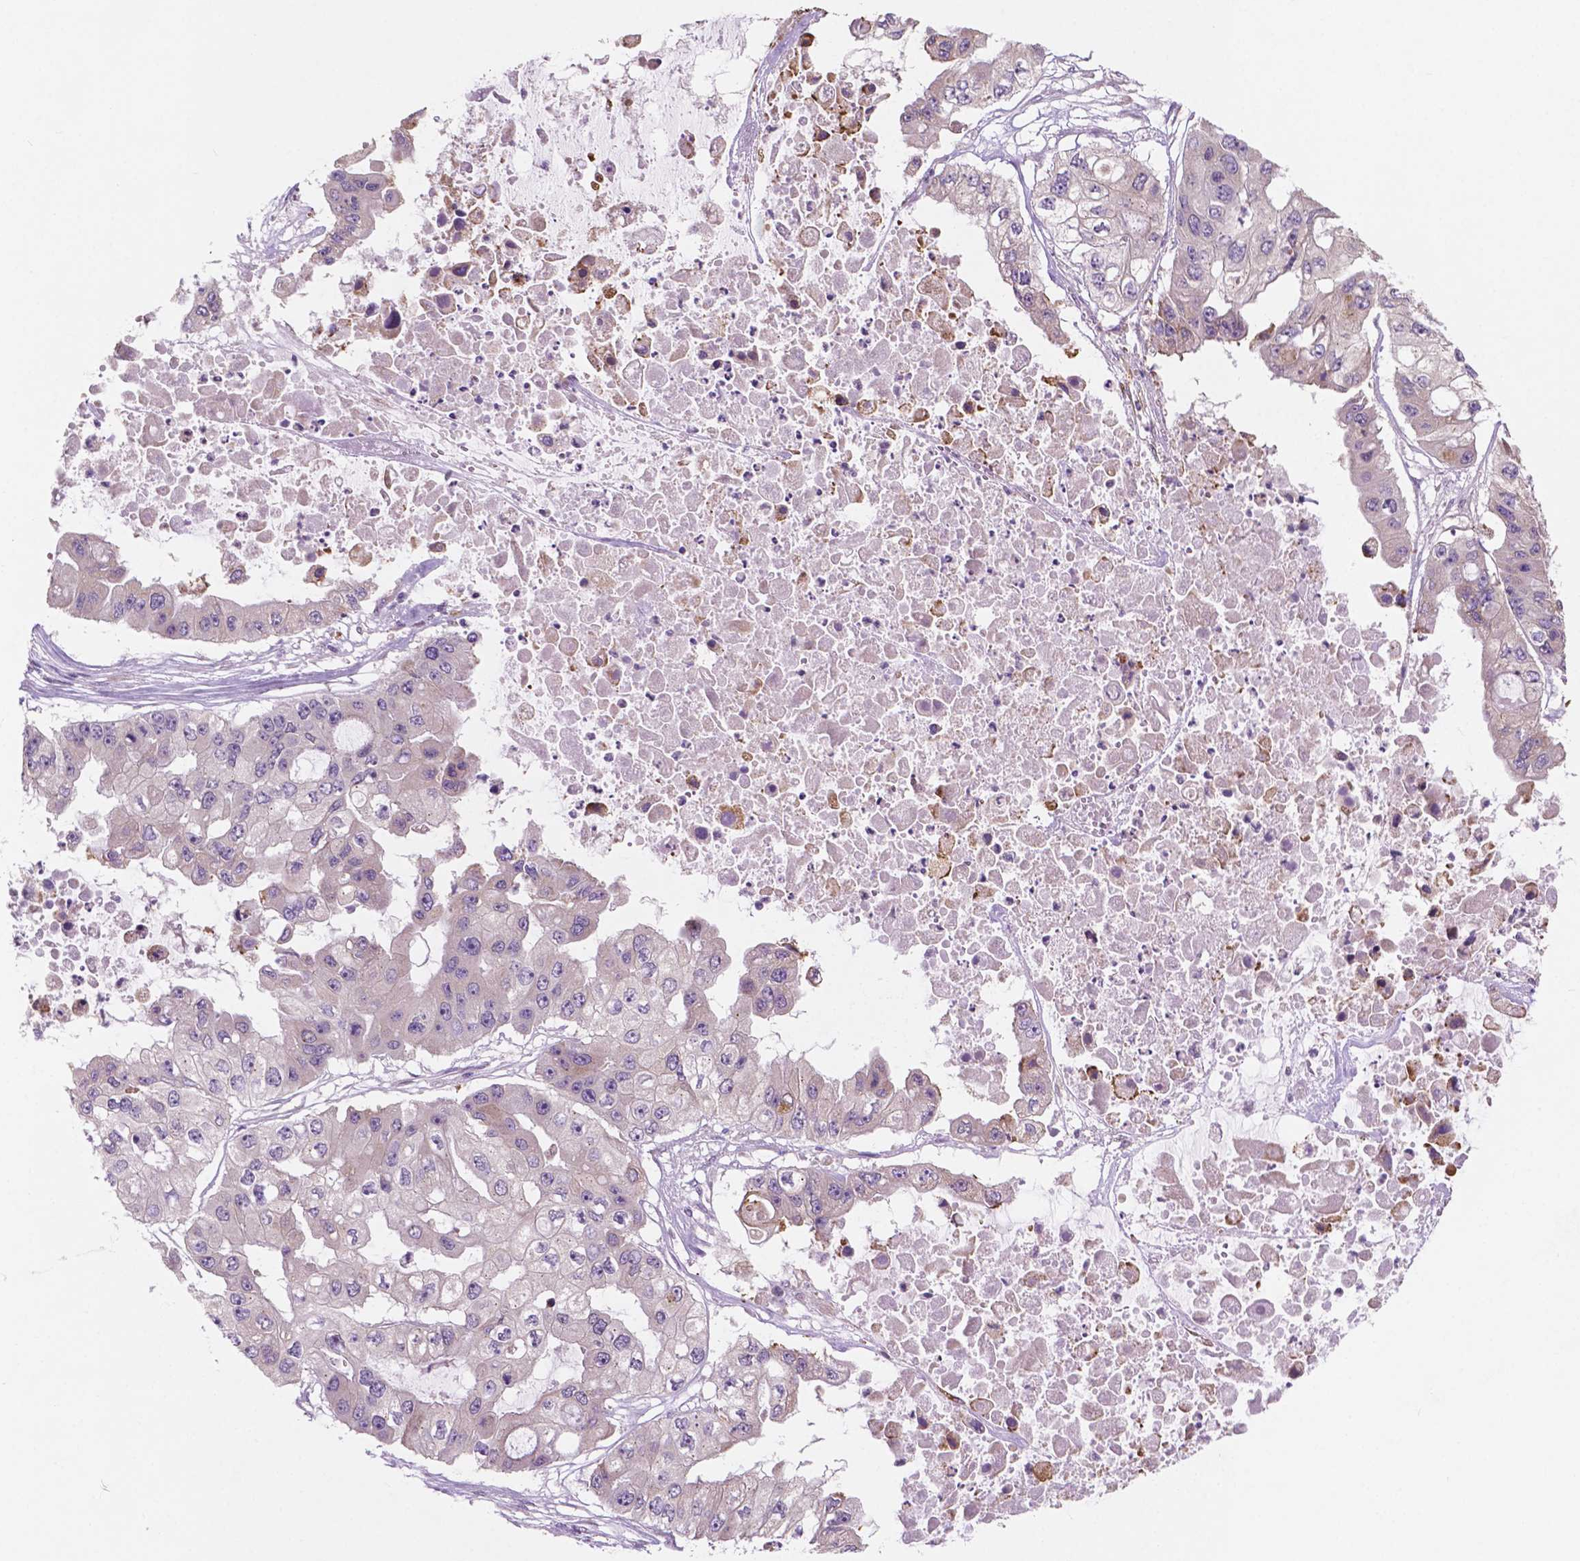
{"staining": {"intensity": "negative", "quantity": "none", "location": "none"}, "tissue": "ovarian cancer", "cell_type": "Tumor cells", "image_type": "cancer", "snomed": [{"axis": "morphology", "description": "Cystadenocarcinoma, serous, NOS"}, {"axis": "topography", "description": "Ovary"}], "caption": "Histopathology image shows no significant protein expression in tumor cells of serous cystadenocarcinoma (ovarian). (DAB (3,3'-diaminobenzidine) immunohistochemistry (IHC) with hematoxylin counter stain).", "gene": "LRP1B", "patient": {"sex": "female", "age": 56}}